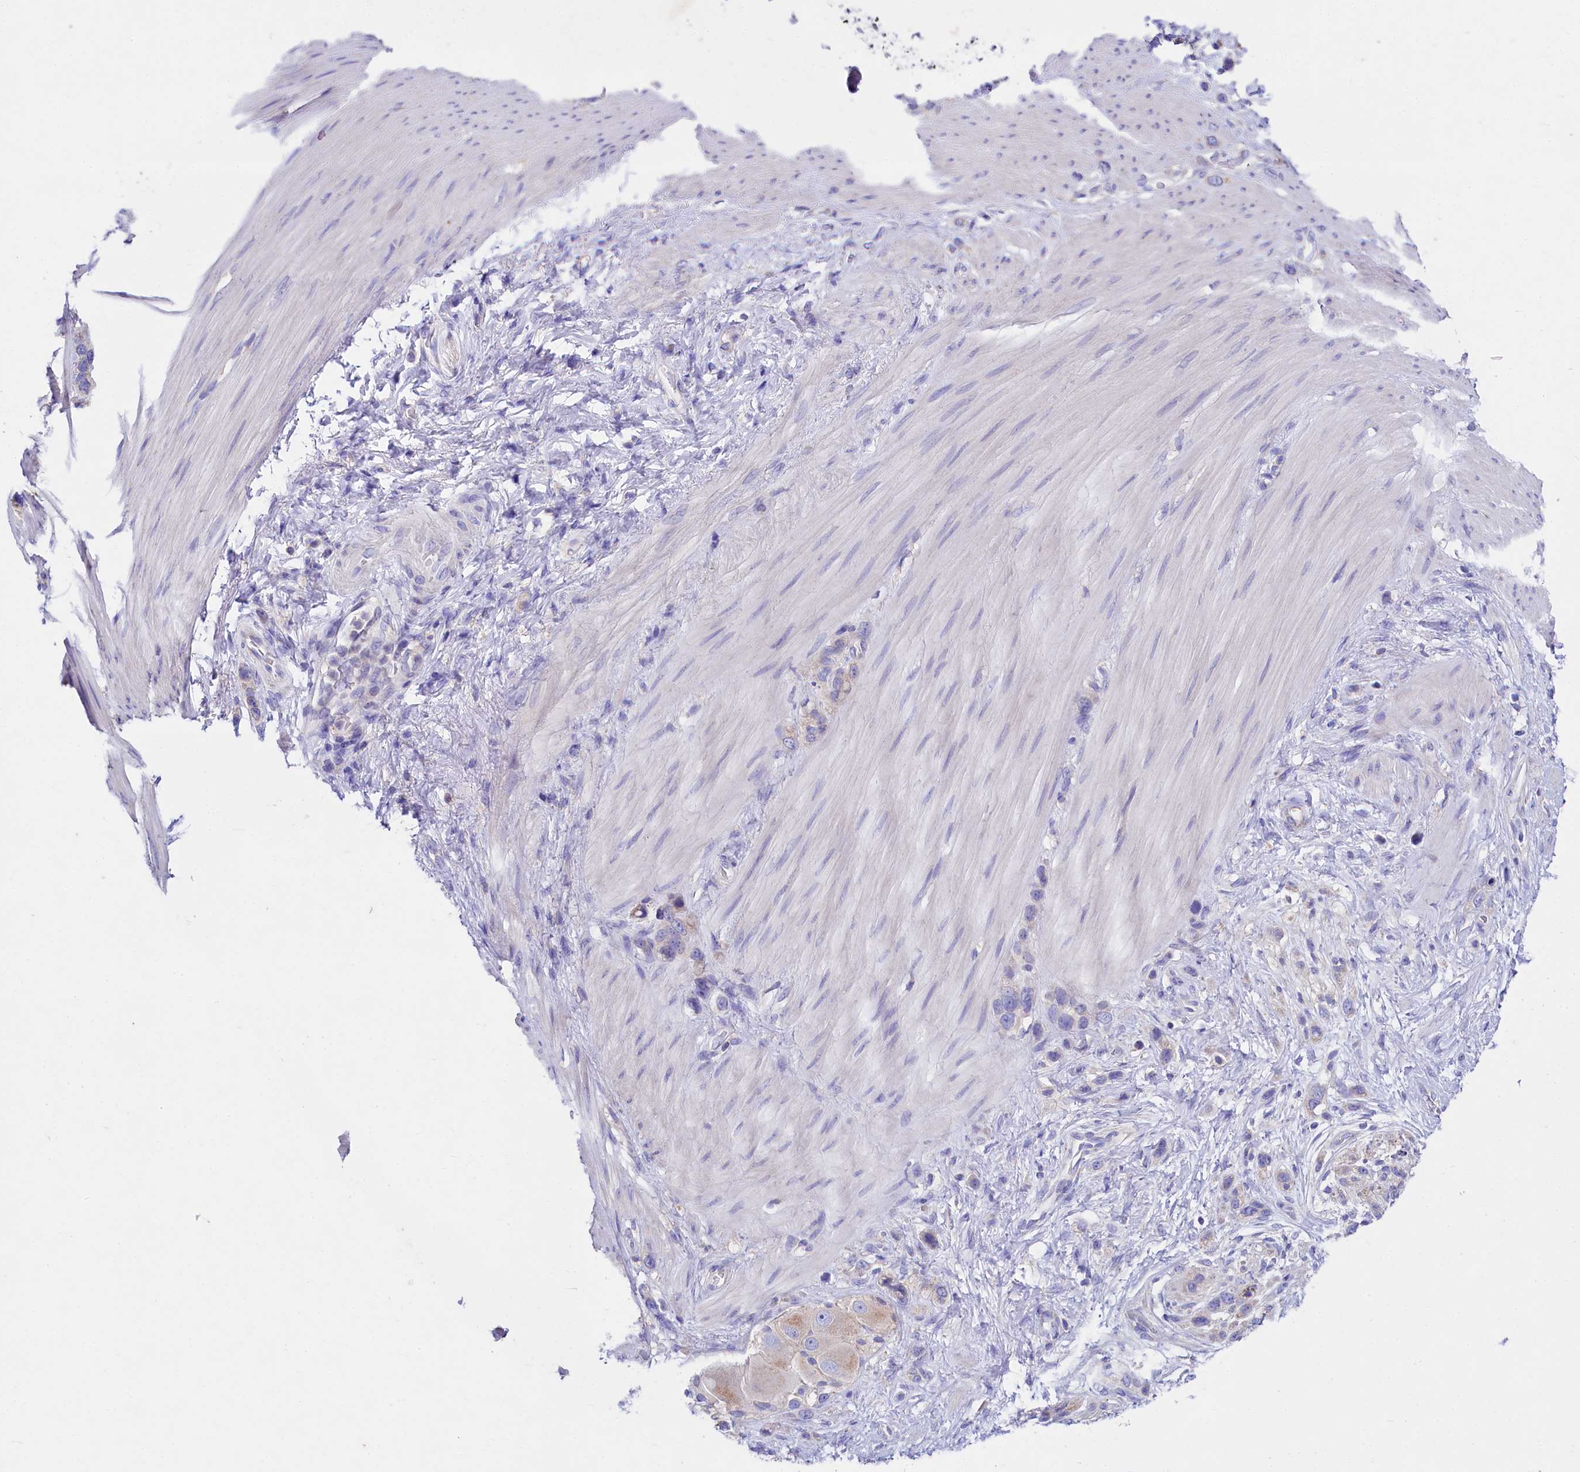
{"staining": {"intensity": "moderate", "quantity": "25%-75%", "location": "cytoplasmic/membranous"}, "tissue": "stomach cancer", "cell_type": "Tumor cells", "image_type": "cancer", "snomed": [{"axis": "morphology", "description": "Adenocarcinoma, NOS"}, {"axis": "morphology", "description": "Adenocarcinoma, High grade"}, {"axis": "topography", "description": "Stomach, upper"}, {"axis": "topography", "description": "Stomach, lower"}], "caption": "A brown stain highlights moderate cytoplasmic/membranous staining of a protein in stomach cancer tumor cells. The staining was performed using DAB (3,3'-diaminobenzidine), with brown indicating positive protein expression. Nuclei are stained blue with hematoxylin.", "gene": "VPS26B", "patient": {"sex": "female", "age": 65}}